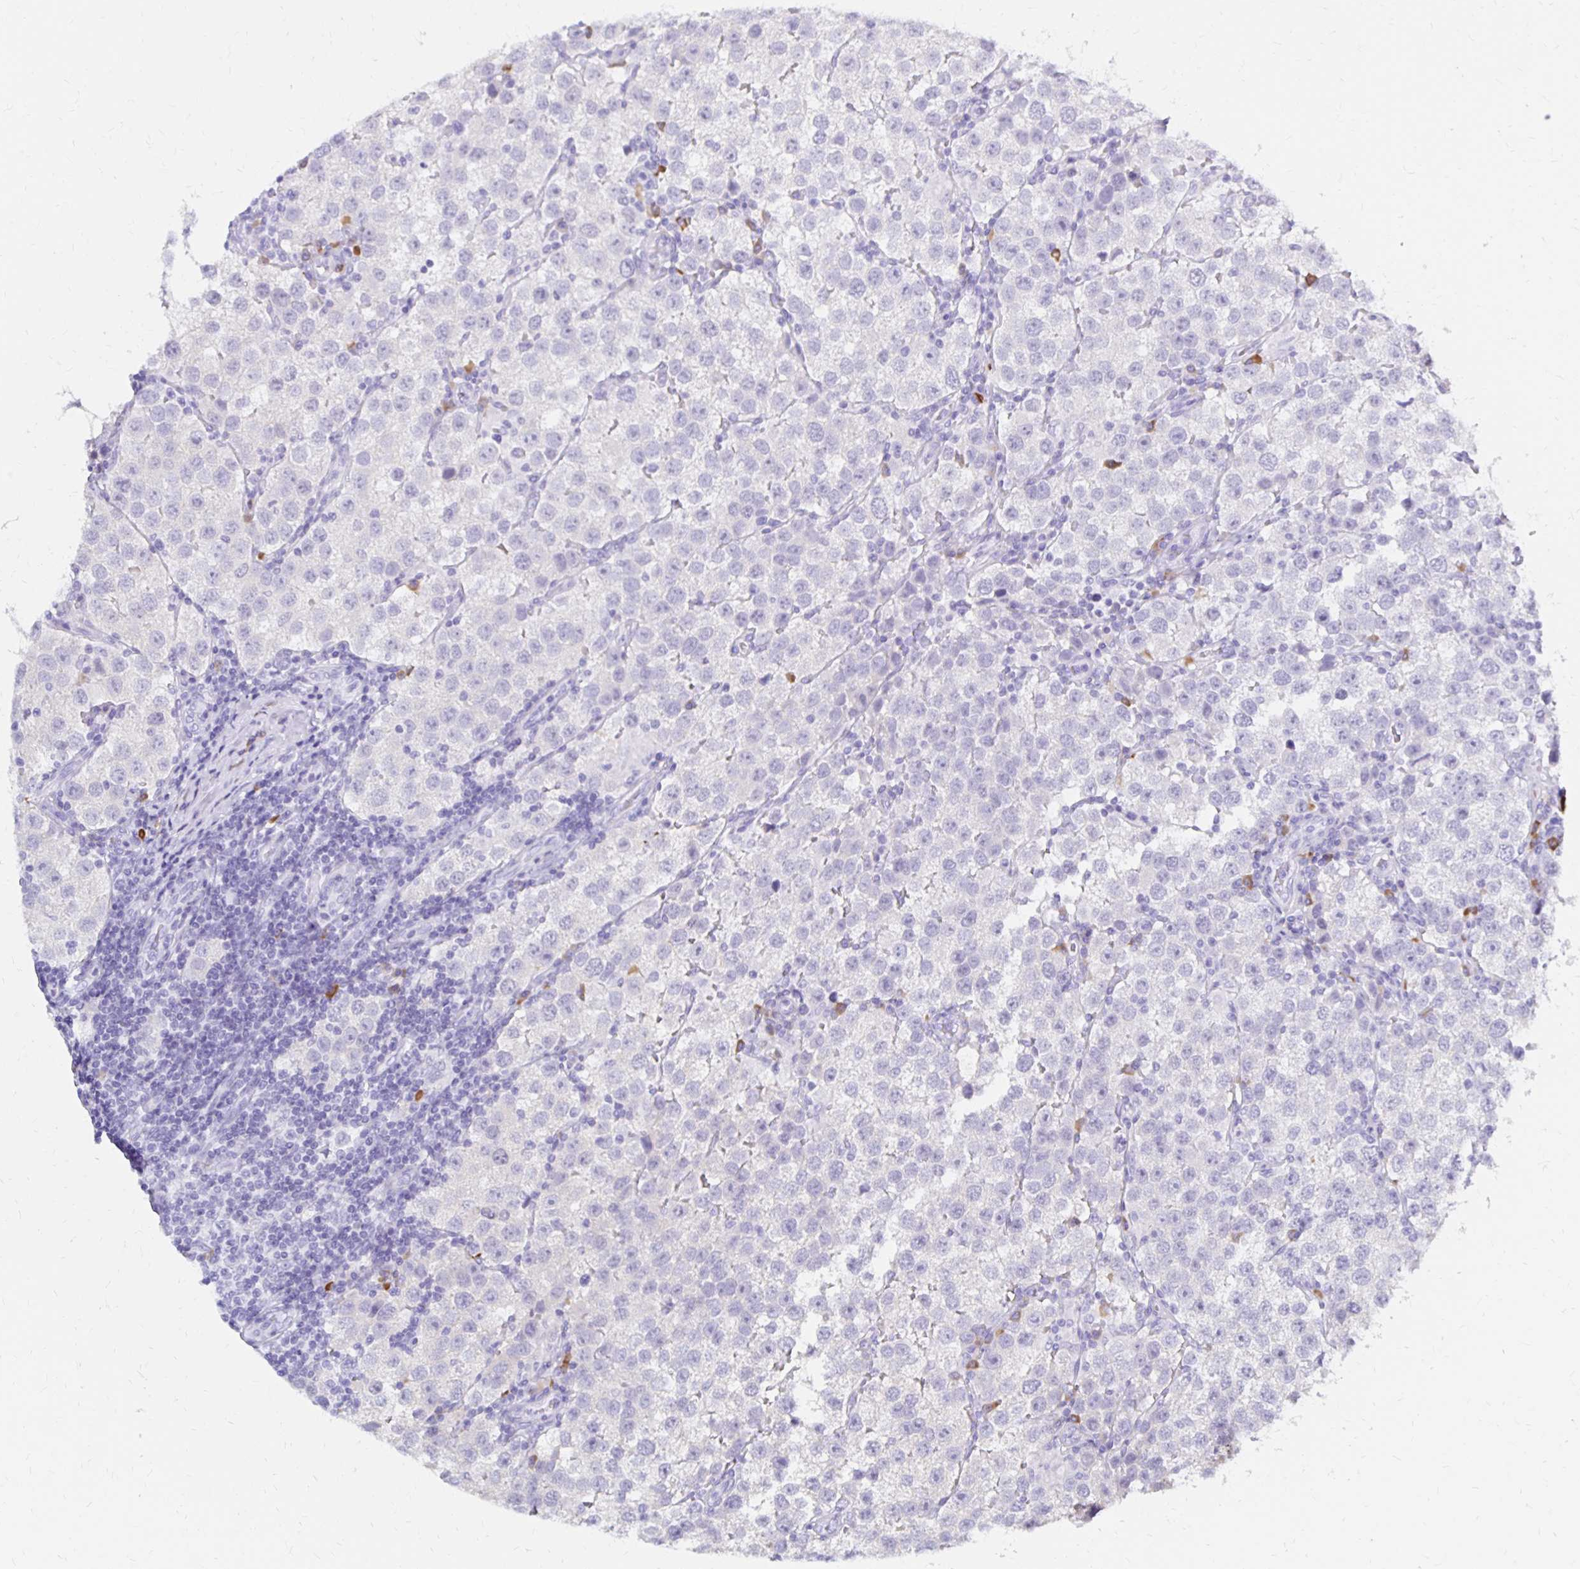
{"staining": {"intensity": "negative", "quantity": "none", "location": "none"}, "tissue": "testis cancer", "cell_type": "Tumor cells", "image_type": "cancer", "snomed": [{"axis": "morphology", "description": "Seminoma, NOS"}, {"axis": "topography", "description": "Testis"}], "caption": "High magnification brightfield microscopy of testis cancer (seminoma) stained with DAB (brown) and counterstained with hematoxylin (blue): tumor cells show no significant expression.", "gene": "FNTB", "patient": {"sex": "male", "age": 37}}